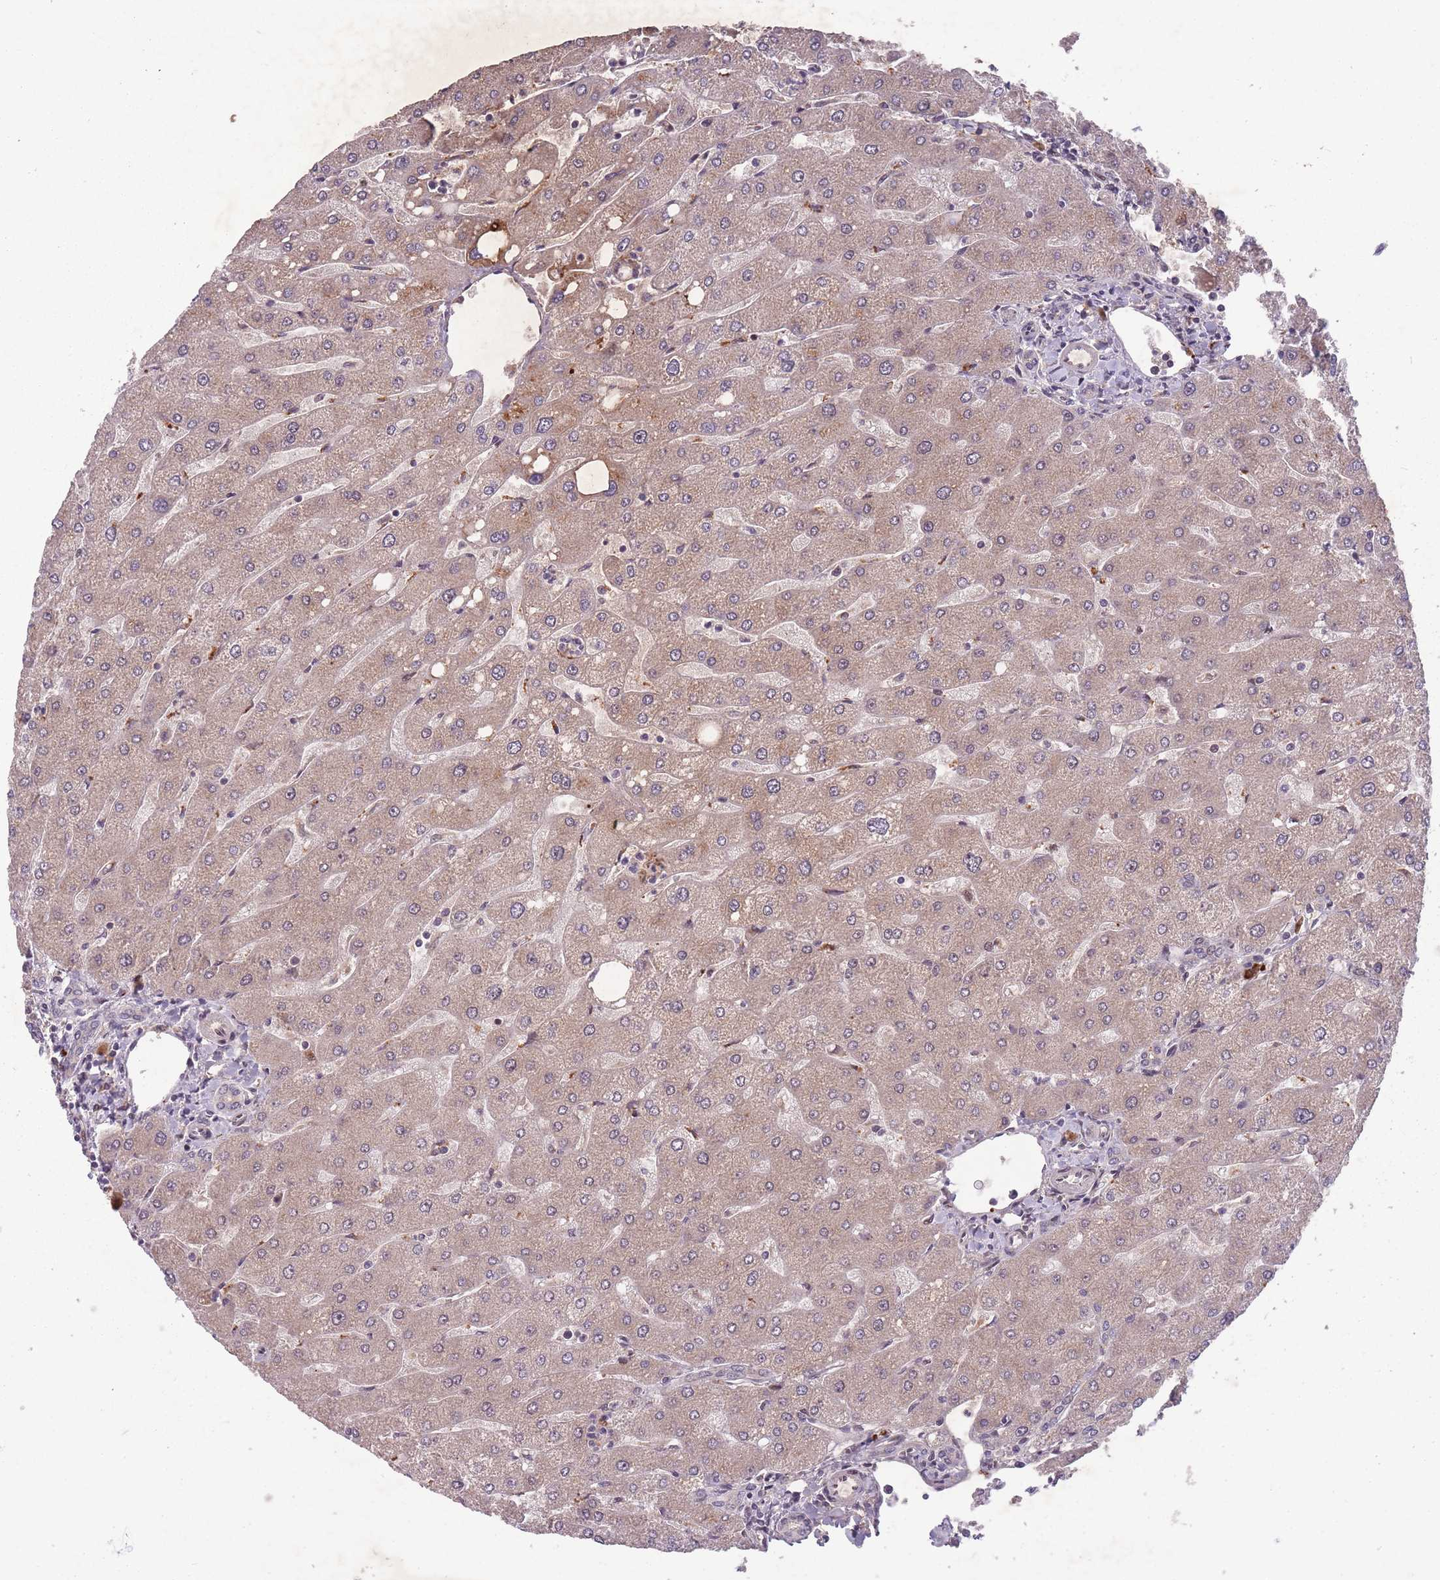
{"staining": {"intensity": "negative", "quantity": "none", "location": "none"}, "tissue": "liver", "cell_type": "Cholangiocytes", "image_type": "normal", "snomed": [{"axis": "morphology", "description": "Normal tissue, NOS"}, {"axis": "topography", "description": "Liver"}], "caption": "Normal liver was stained to show a protein in brown. There is no significant staining in cholangiocytes. Brightfield microscopy of immunohistochemistry (IHC) stained with DAB (3,3'-diaminobenzidine) (brown) and hematoxylin (blue), captured at high magnification.", "gene": "SECTM1", "patient": {"sex": "male", "age": 67}}